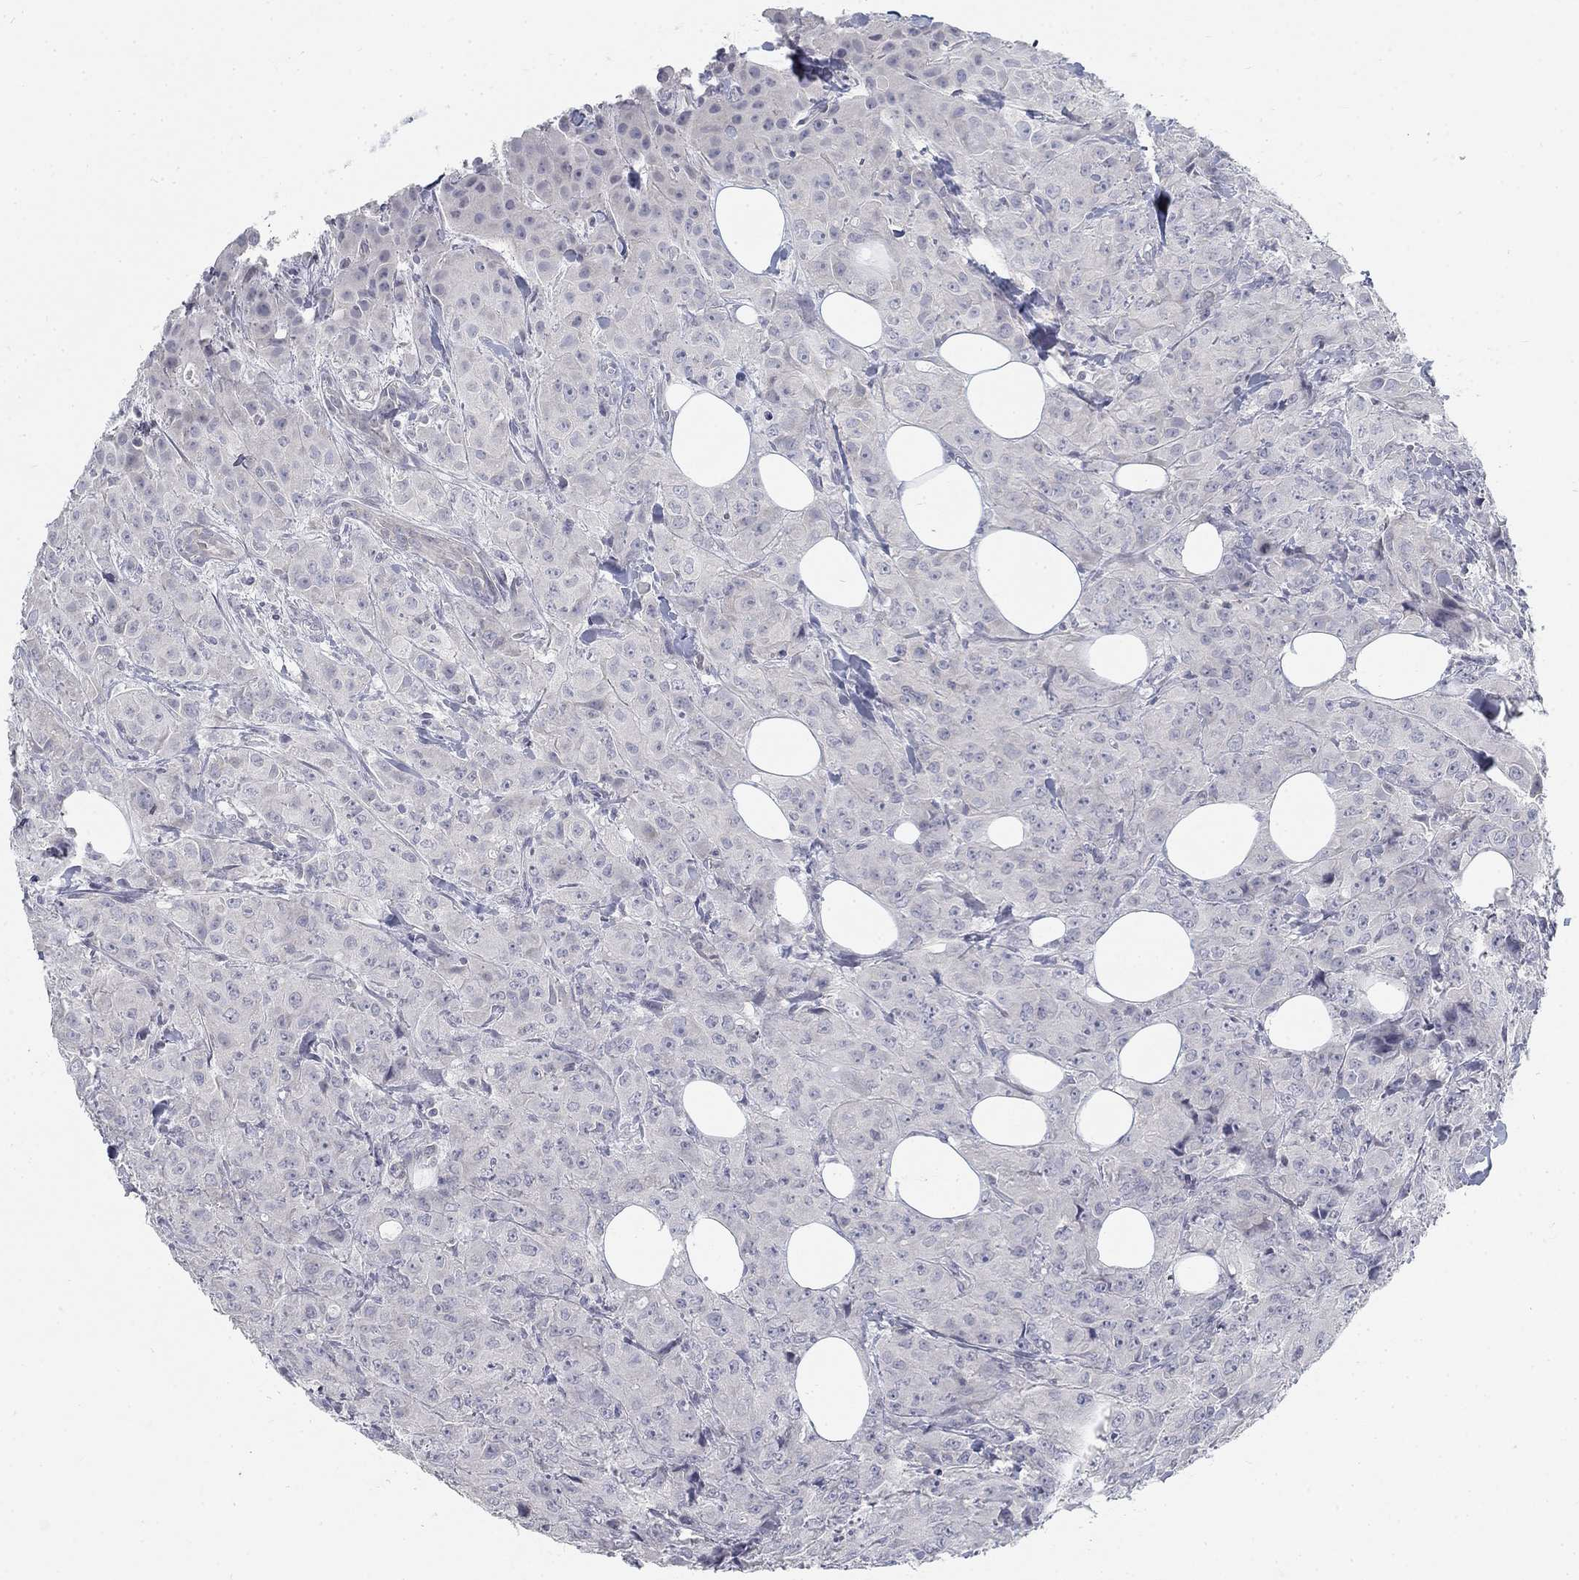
{"staining": {"intensity": "negative", "quantity": "none", "location": "none"}, "tissue": "breast cancer", "cell_type": "Tumor cells", "image_type": "cancer", "snomed": [{"axis": "morphology", "description": "Duct carcinoma"}, {"axis": "topography", "description": "Breast"}], "caption": "Immunohistochemical staining of human invasive ductal carcinoma (breast) displays no significant positivity in tumor cells.", "gene": "ATP1A3", "patient": {"sex": "female", "age": 43}}